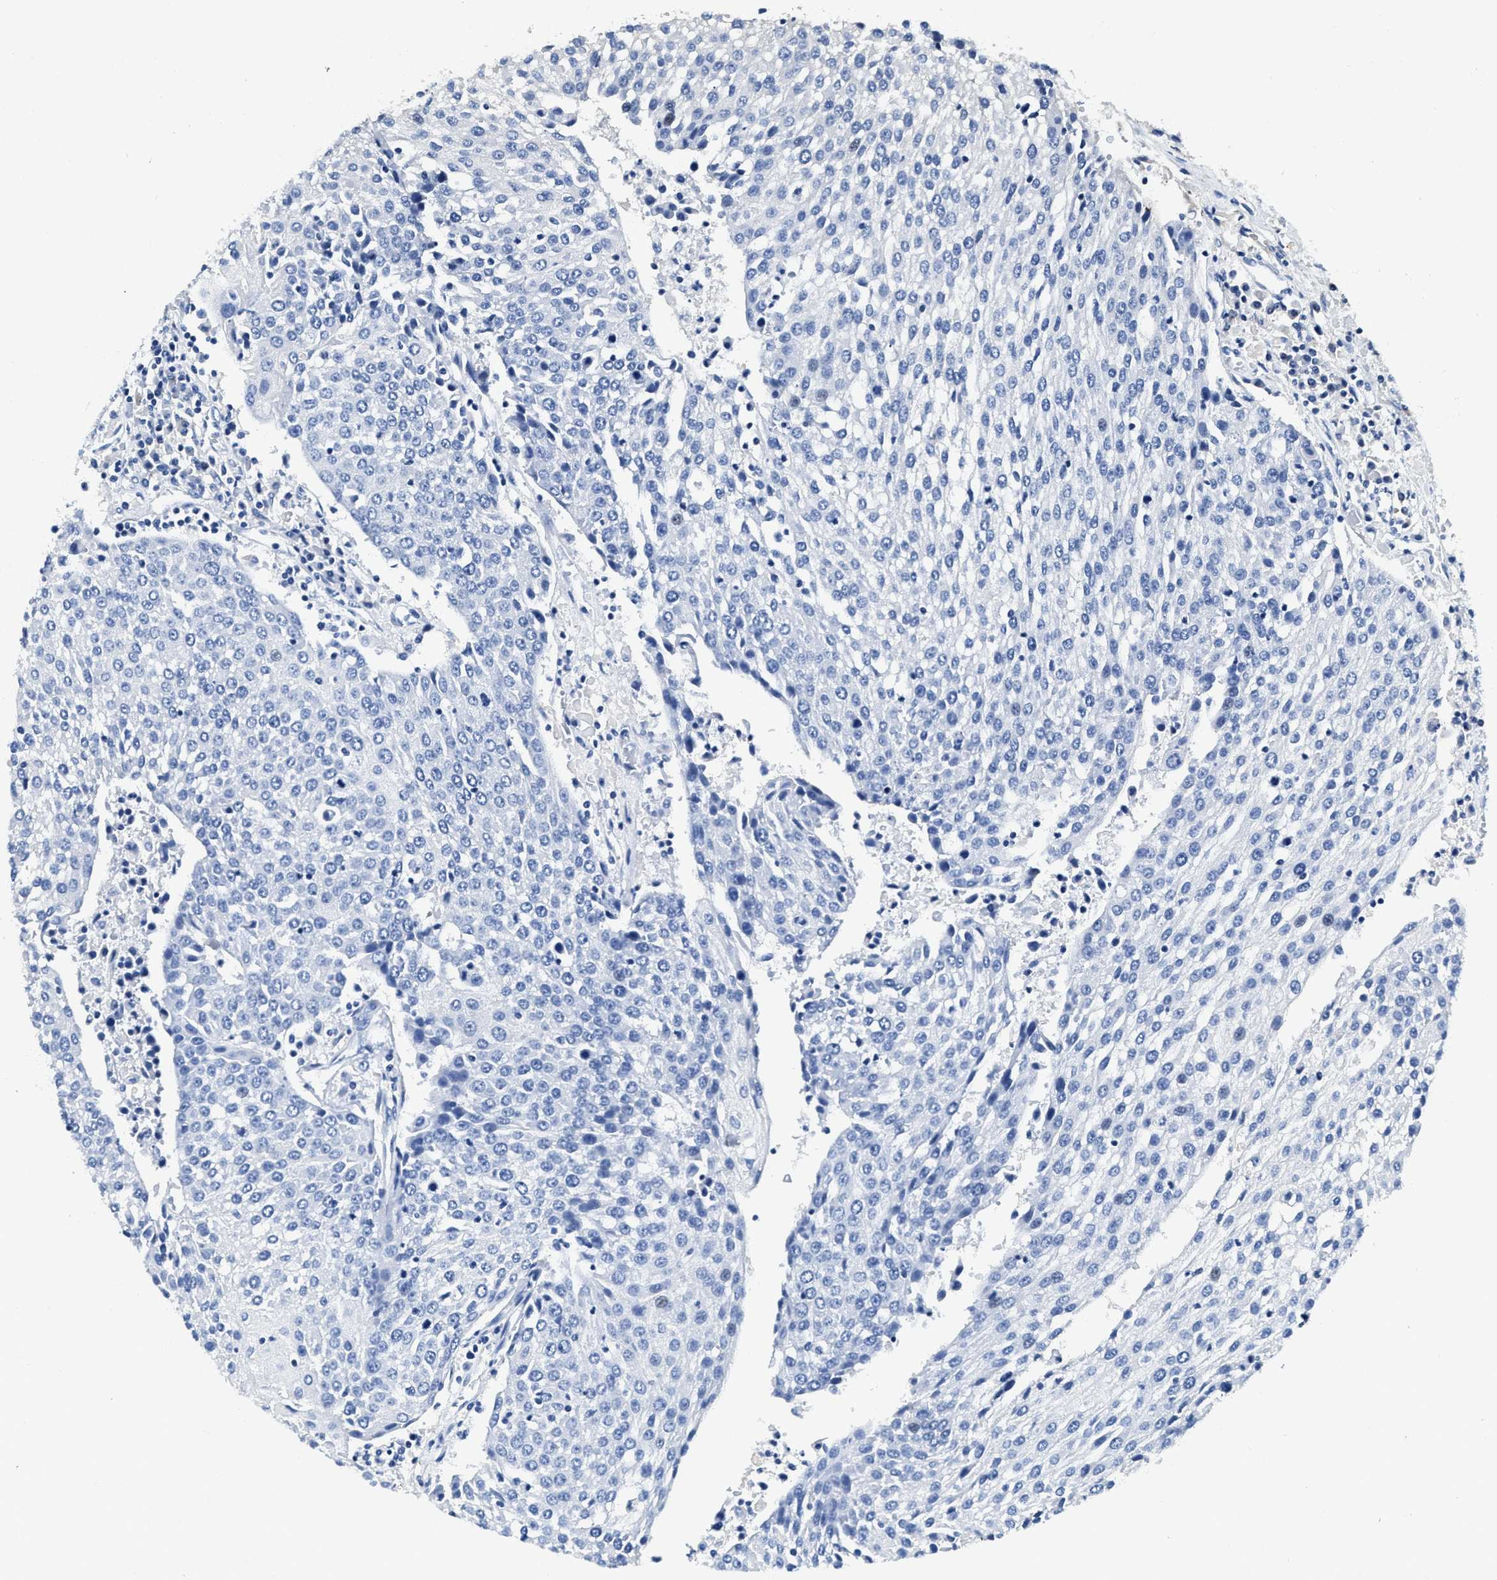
{"staining": {"intensity": "negative", "quantity": "none", "location": "none"}, "tissue": "urothelial cancer", "cell_type": "Tumor cells", "image_type": "cancer", "snomed": [{"axis": "morphology", "description": "Urothelial carcinoma, High grade"}, {"axis": "topography", "description": "Urinary bladder"}], "caption": "The immunohistochemistry (IHC) histopathology image has no significant expression in tumor cells of urothelial cancer tissue.", "gene": "FBLN2", "patient": {"sex": "female", "age": 85}}